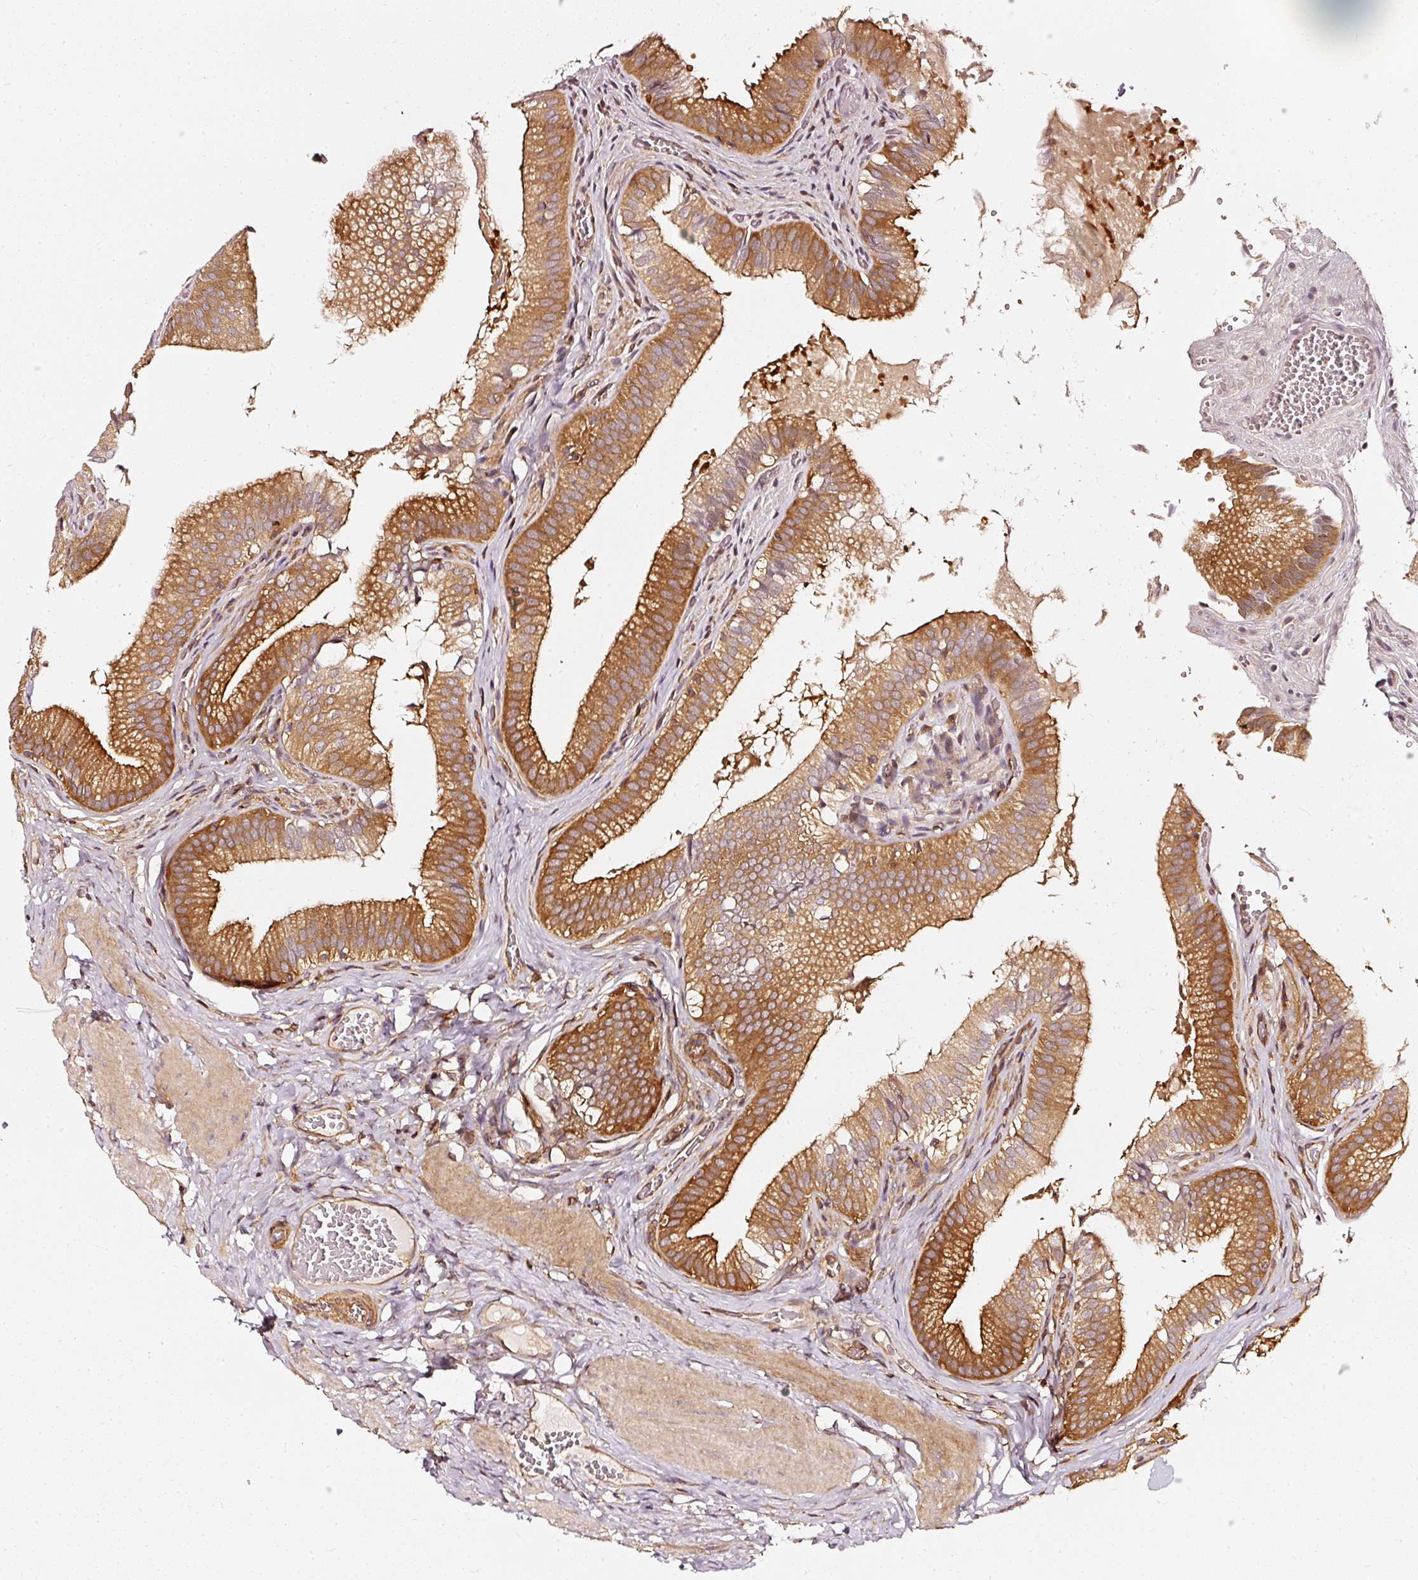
{"staining": {"intensity": "strong", "quantity": ">75%", "location": "cytoplasmic/membranous"}, "tissue": "gallbladder", "cell_type": "Glandular cells", "image_type": "normal", "snomed": [{"axis": "morphology", "description": "Normal tissue, NOS"}, {"axis": "topography", "description": "Gallbladder"}, {"axis": "topography", "description": "Peripheral nerve tissue"}], "caption": "Protein expression analysis of normal gallbladder shows strong cytoplasmic/membranous positivity in approximately >75% of glandular cells.", "gene": "ASMTL", "patient": {"sex": "male", "age": 17}}